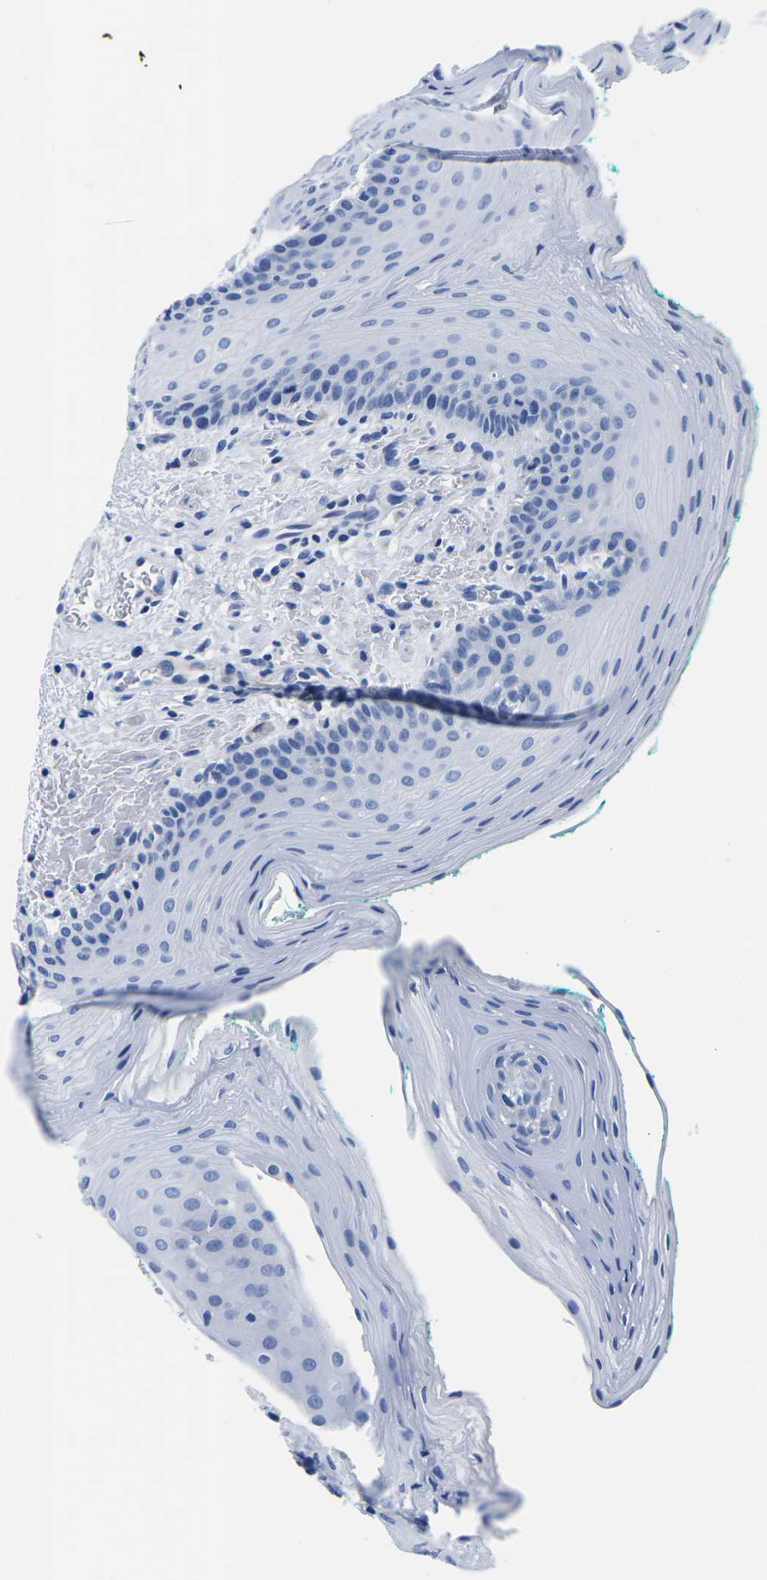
{"staining": {"intensity": "negative", "quantity": "none", "location": "none"}, "tissue": "oral mucosa", "cell_type": "Squamous epithelial cells", "image_type": "normal", "snomed": [{"axis": "morphology", "description": "Normal tissue, NOS"}, {"axis": "topography", "description": "Oral tissue"}], "caption": "This micrograph is of unremarkable oral mucosa stained with IHC to label a protein in brown with the nuclei are counter-stained blue. There is no positivity in squamous epithelial cells.", "gene": "CYP1A2", "patient": {"sex": "male", "age": 58}}